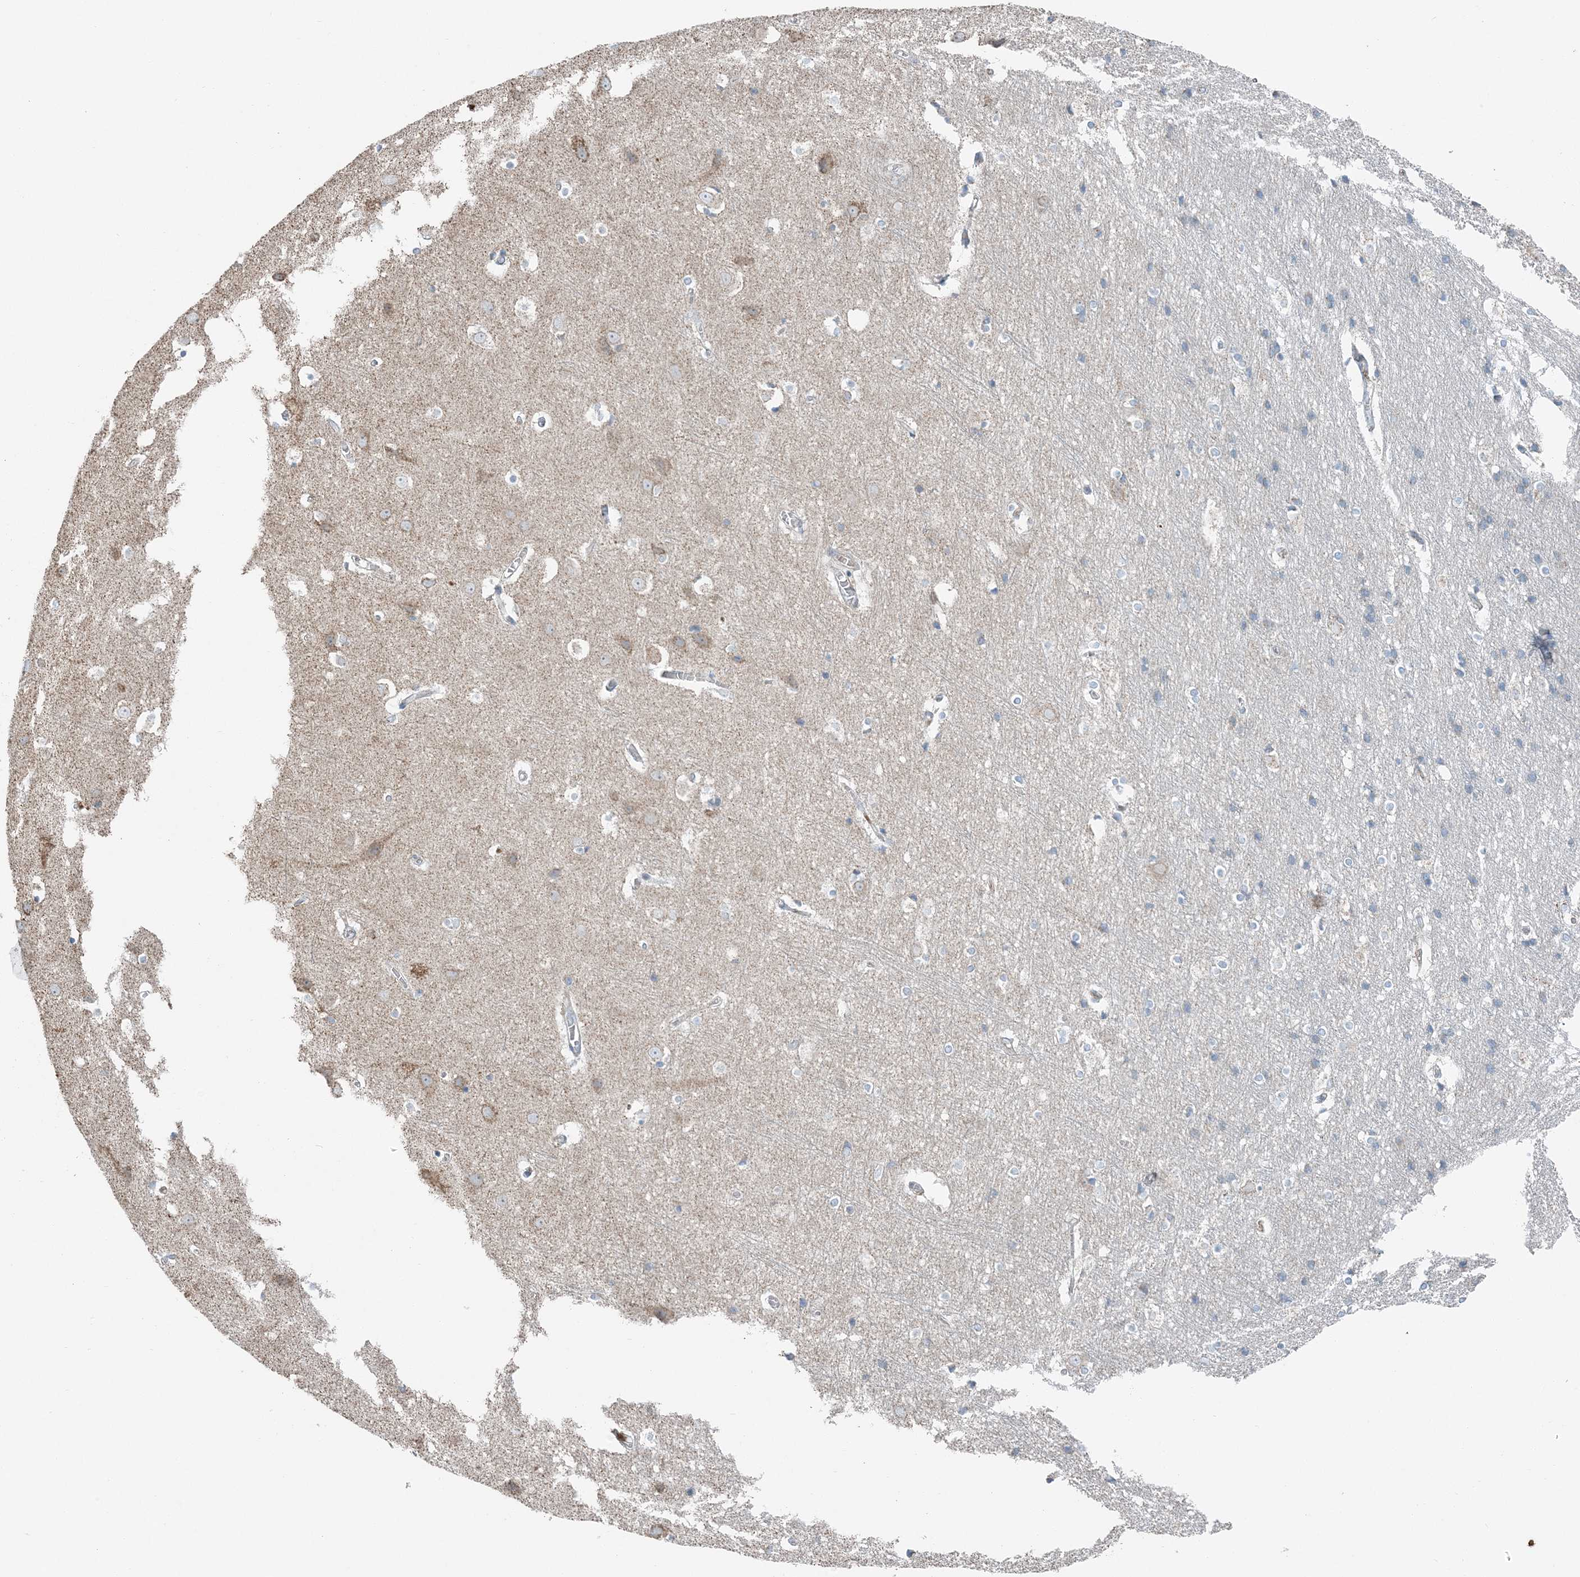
{"staining": {"intensity": "negative", "quantity": "none", "location": "none"}, "tissue": "cerebral cortex", "cell_type": "Endothelial cells", "image_type": "normal", "snomed": [{"axis": "morphology", "description": "Normal tissue, NOS"}, {"axis": "topography", "description": "Cerebral cortex"}], "caption": "Immunohistochemistry of benign cerebral cortex exhibits no expression in endothelial cells.", "gene": "SLC22A16", "patient": {"sex": "male", "age": 54}}